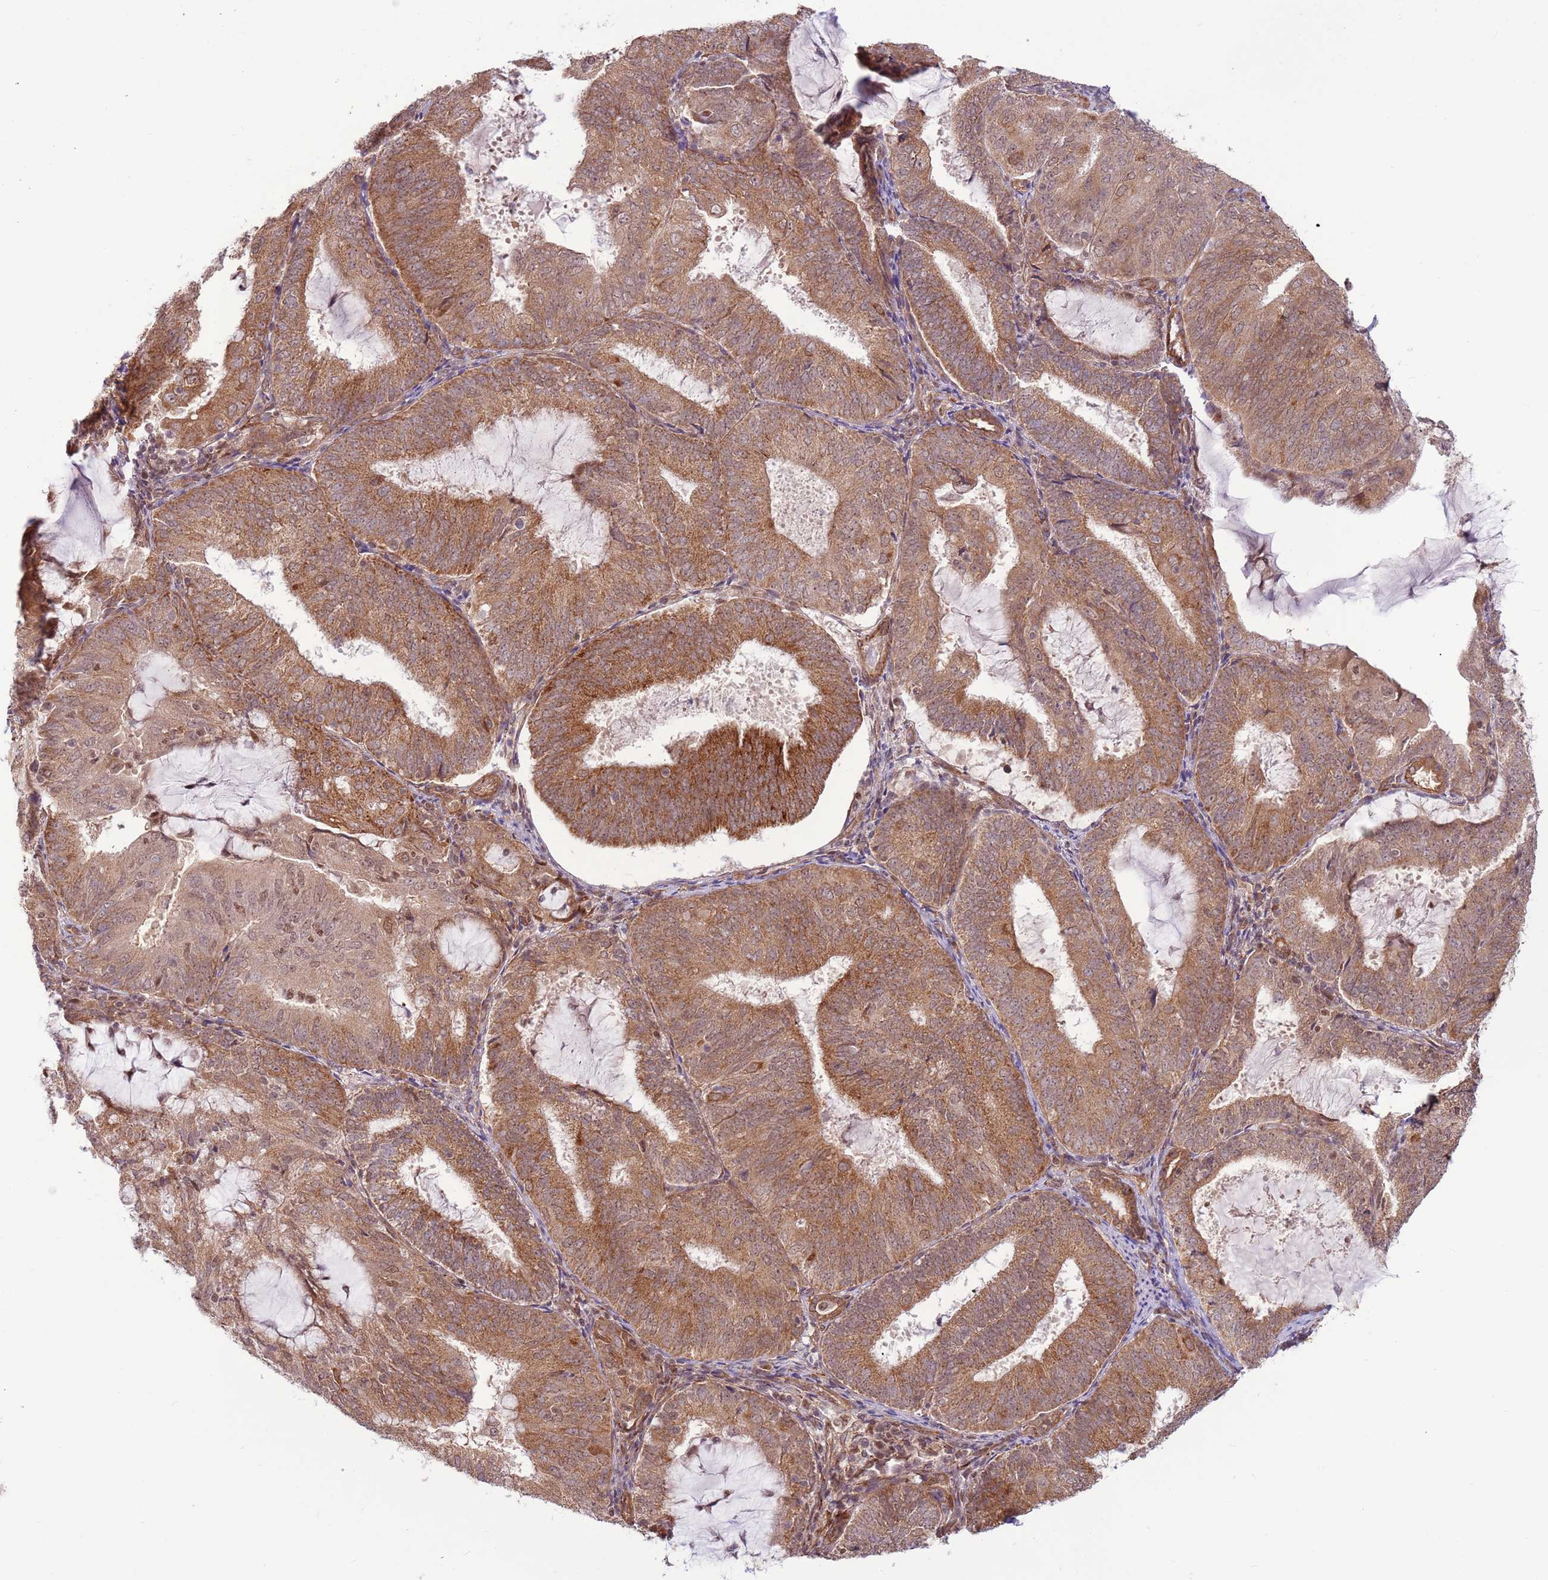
{"staining": {"intensity": "moderate", "quantity": ">75%", "location": "cytoplasmic/membranous"}, "tissue": "endometrial cancer", "cell_type": "Tumor cells", "image_type": "cancer", "snomed": [{"axis": "morphology", "description": "Adenocarcinoma, NOS"}, {"axis": "topography", "description": "Endometrium"}], "caption": "Protein expression analysis of human endometrial cancer (adenocarcinoma) reveals moderate cytoplasmic/membranous positivity in approximately >75% of tumor cells. Using DAB (brown) and hematoxylin (blue) stains, captured at high magnification using brightfield microscopy.", "gene": "DCAF4", "patient": {"sex": "female", "age": 81}}